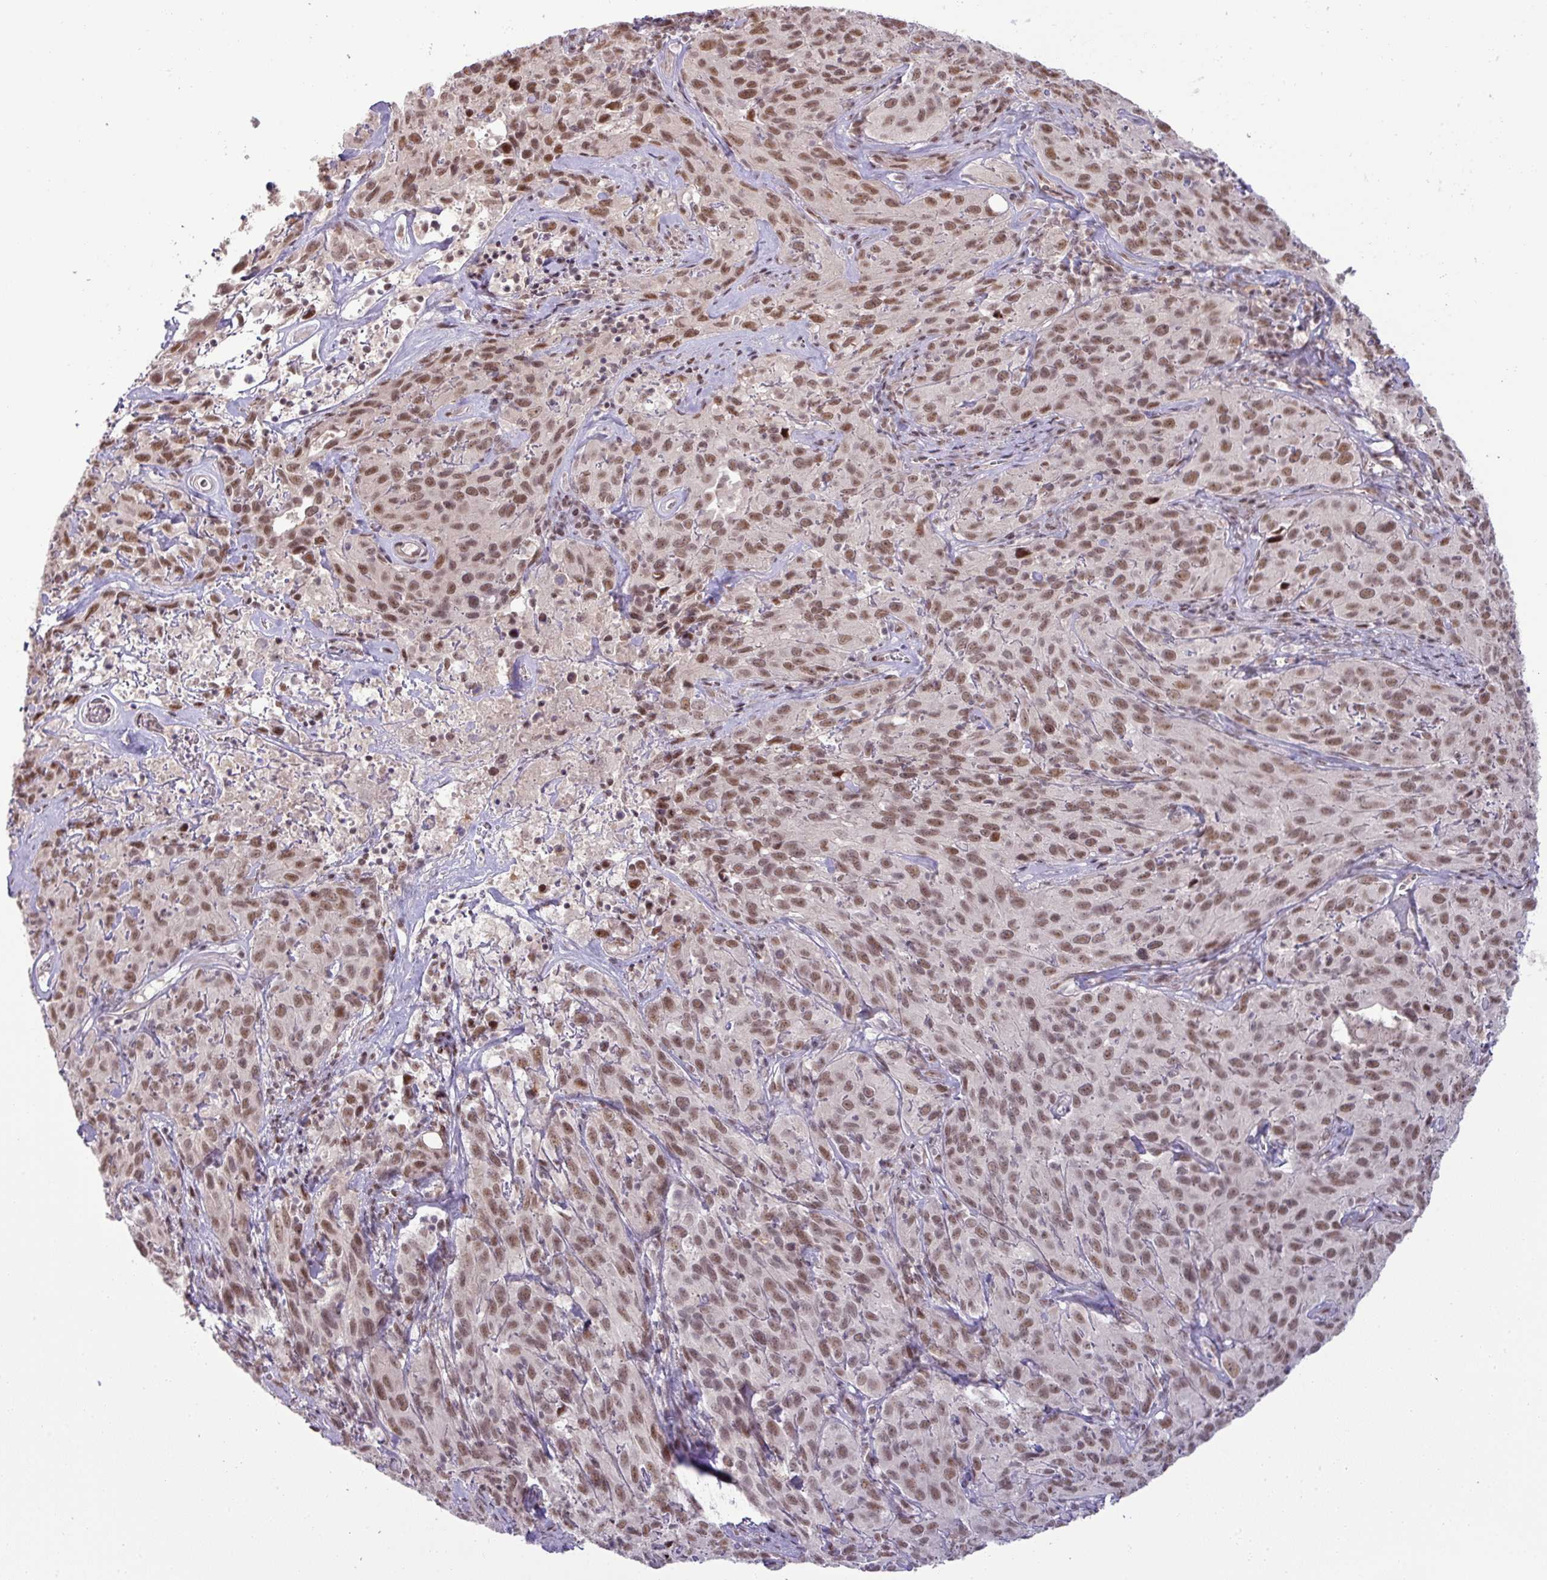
{"staining": {"intensity": "moderate", "quantity": ">75%", "location": "nuclear"}, "tissue": "cervical cancer", "cell_type": "Tumor cells", "image_type": "cancer", "snomed": [{"axis": "morphology", "description": "Squamous cell carcinoma, NOS"}, {"axis": "topography", "description": "Cervix"}], "caption": "A micrograph of human cervical squamous cell carcinoma stained for a protein reveals moderate nuclear brown staining in tumor cells. (brown staining indicates protein expression, while blue staining denotes nuclei).", "gene": "PTPN20", "patient": {"sex": "female", "age": 51}}